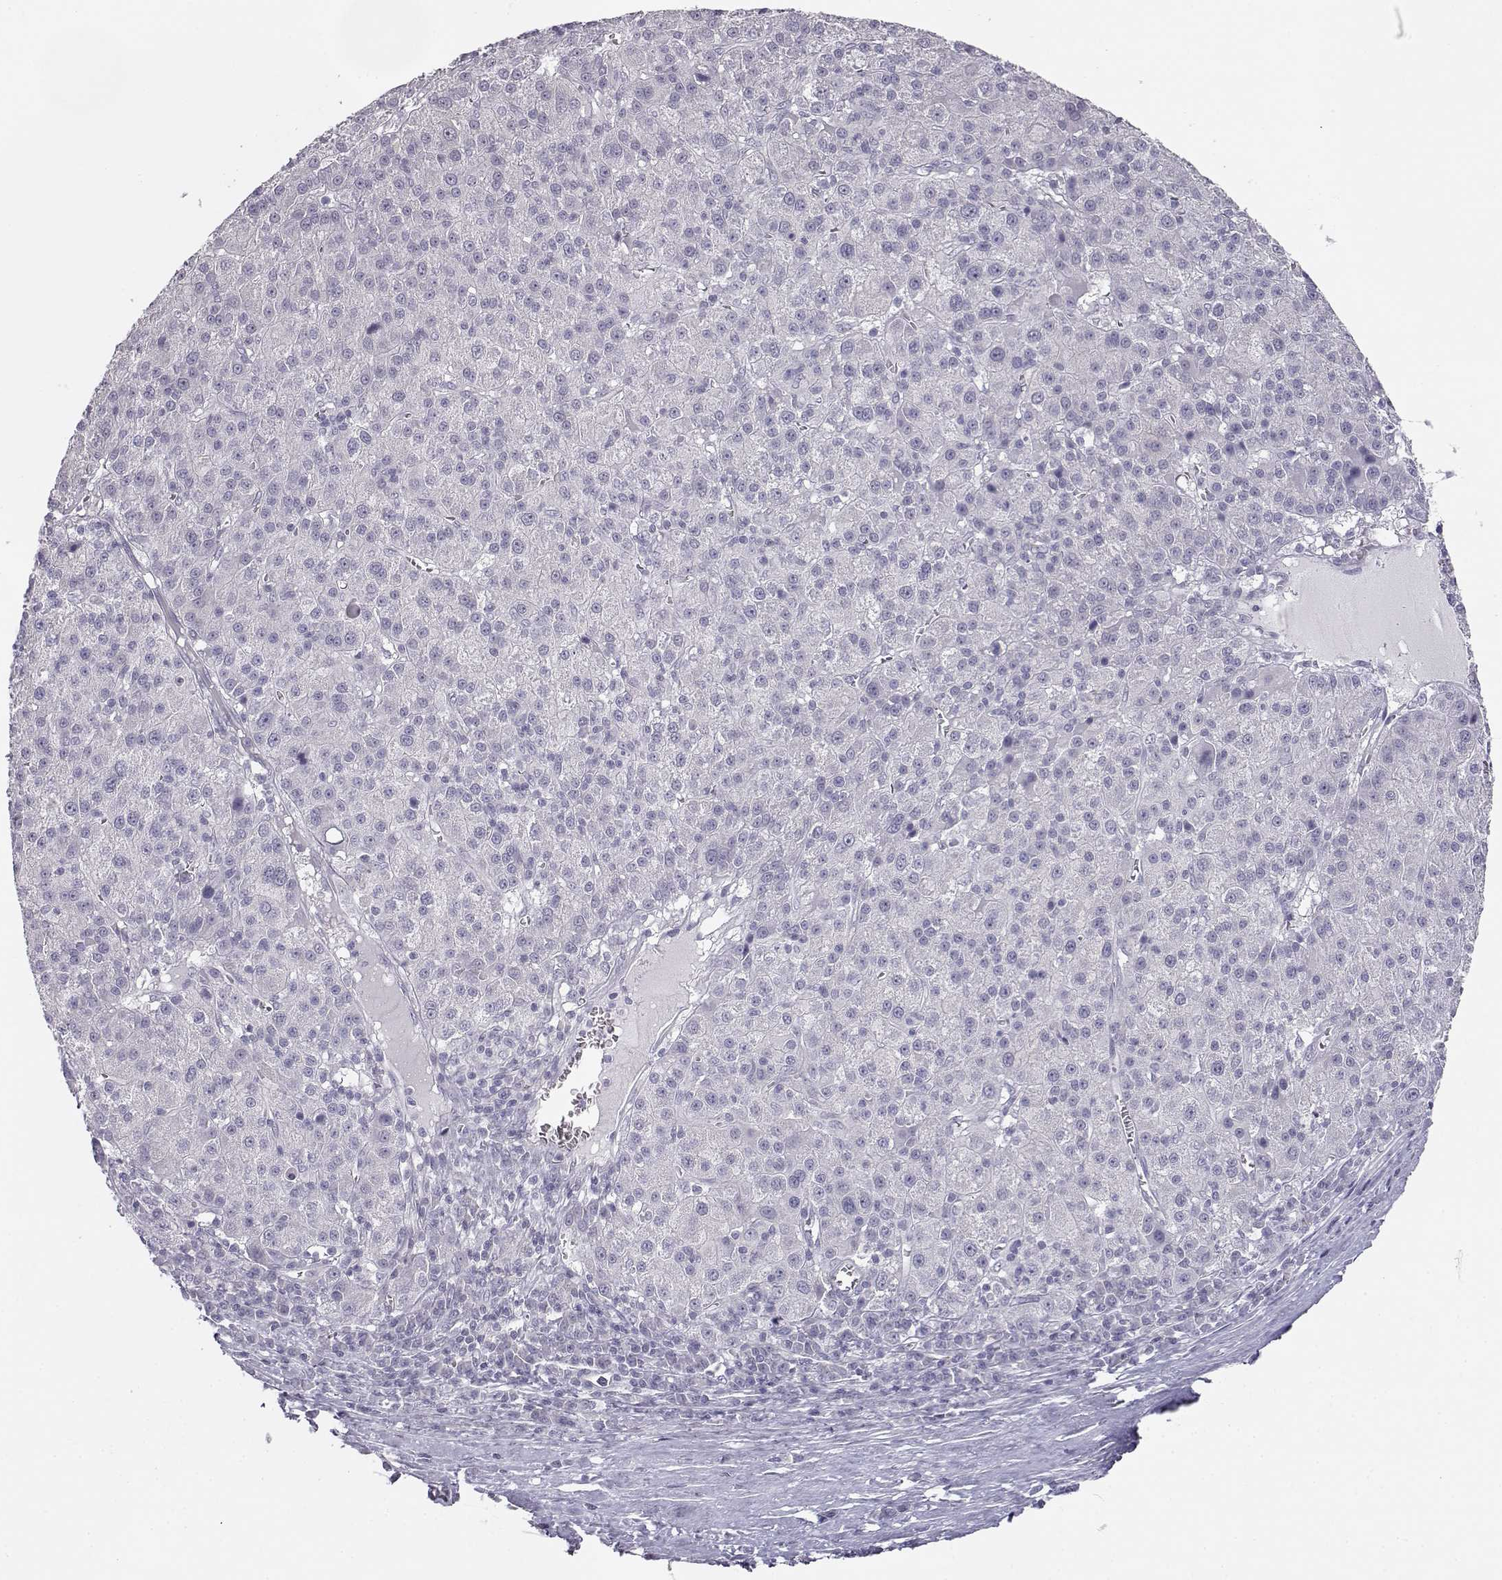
{"staining": {"intensity": "negative", "quantity": "none", "location": "none"}, "tissue": "liver cancer", "cell_type": "Tumor cells", "image_type": "cancer", "snomed": [{"axis": "morphology", "description": "Carcinoma, Hepatocellular, NOS"}, {"axis": "topography", "description": "Liver"}], "caption": "A histopathology image of hepatocellular carcinoma (liver) stained for a protein displays no brown staining in tumor cells. Brightfield microscopy of immunohistochemistry (IHC) stained with DAB (3,3'-diaminobenzidine) (brown) and hematoxylin (blue), captured at high magnification.", "gene": "MYCBPAP", "patient": {"sex": "female", "age": 60}}